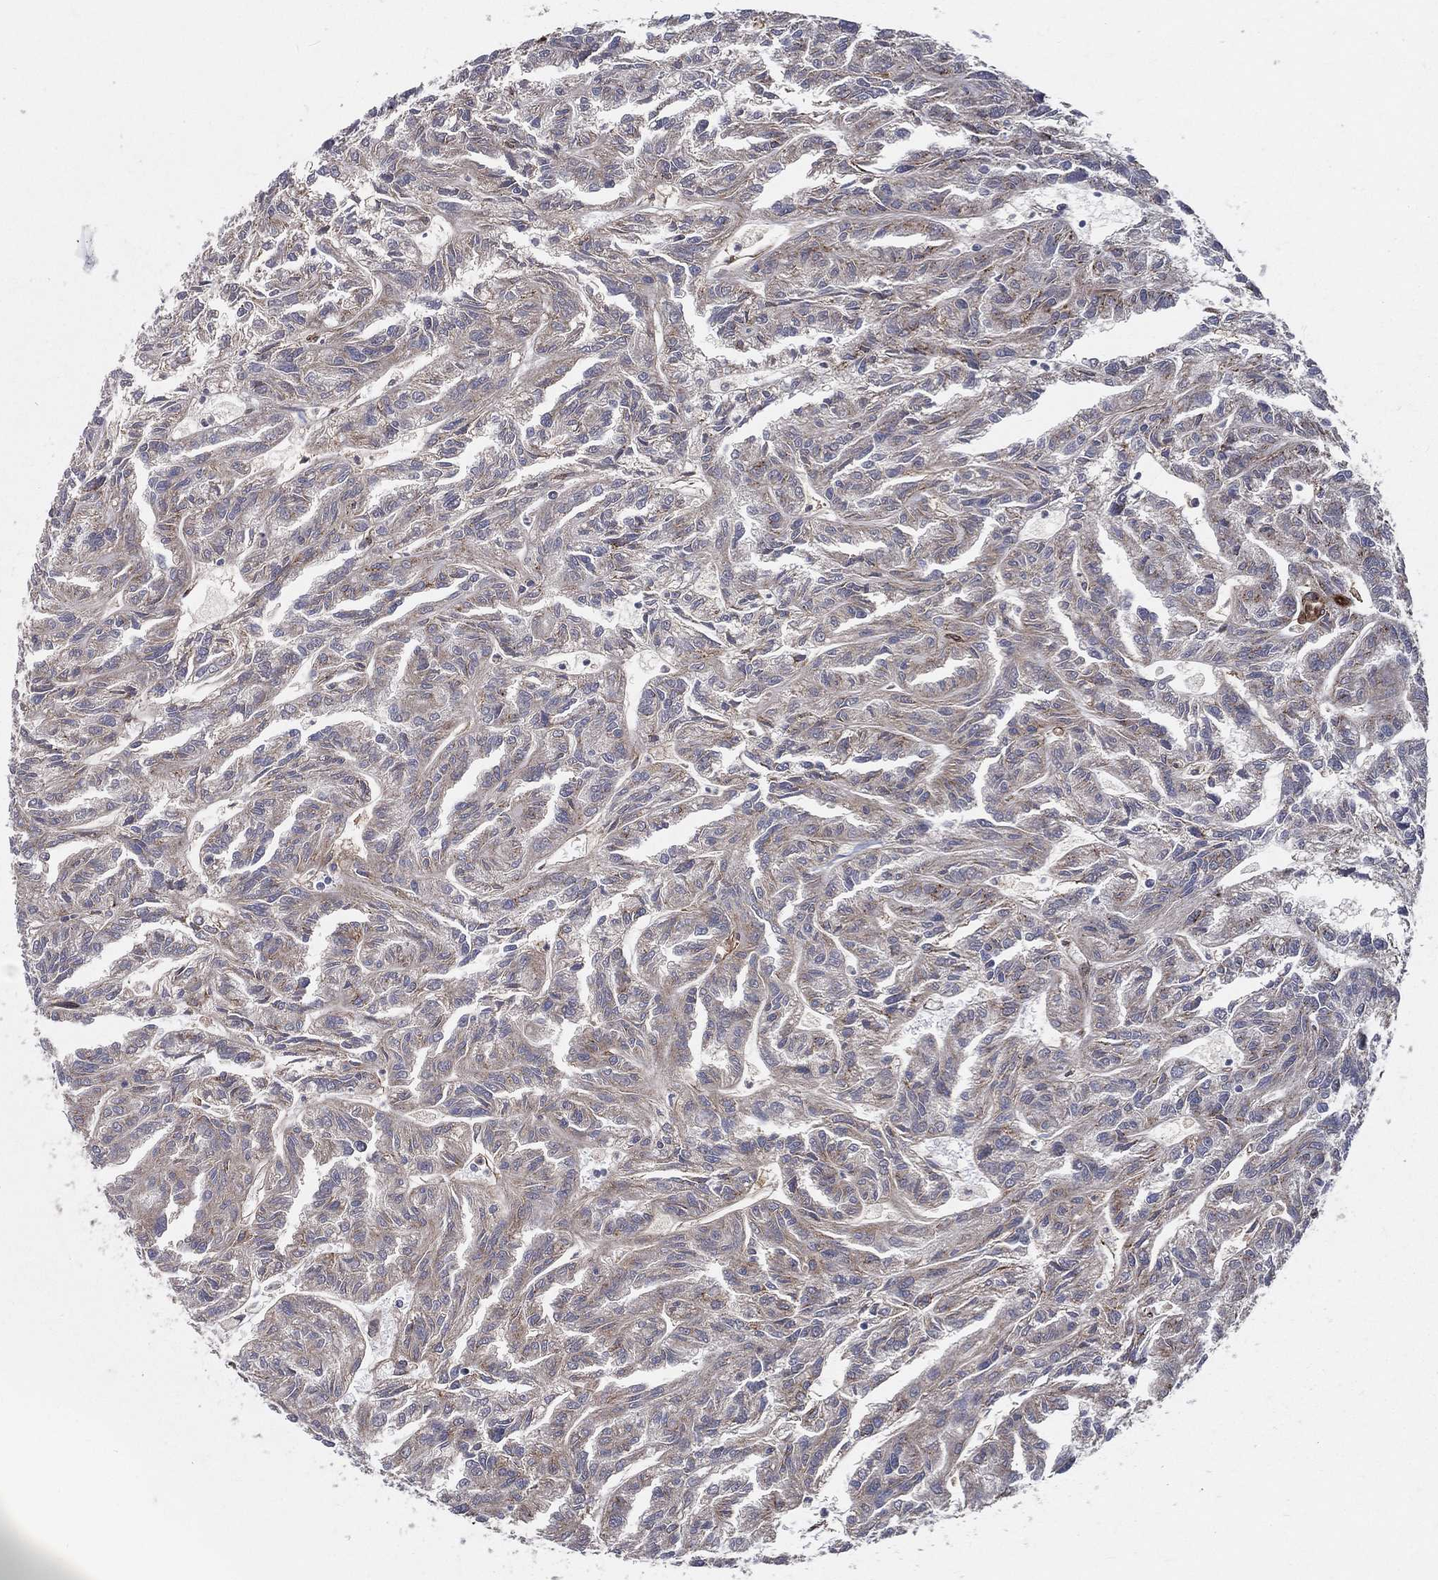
{"staining": {"intensity": "weak", "quantity": "25%-75%", "location": "cytoplasmic/membranous"}, "tissue": "renal cancer", "cell_type": "Tumor cells", "image_type": "cancer", "snomed": [{"axis": "morphology", "description": "Adenocarcinoma, NOS"}, {"axis": "topography", "description": "Kidney"}], "caption": "About 25%-75% of tumor cells in renal cancer display weak cytoplasmic/membranous protein staining as visualized by brown immunohistochemical staining.", "gene": "ENTPD1", "patient": {"sex": "male", "age": 79}}